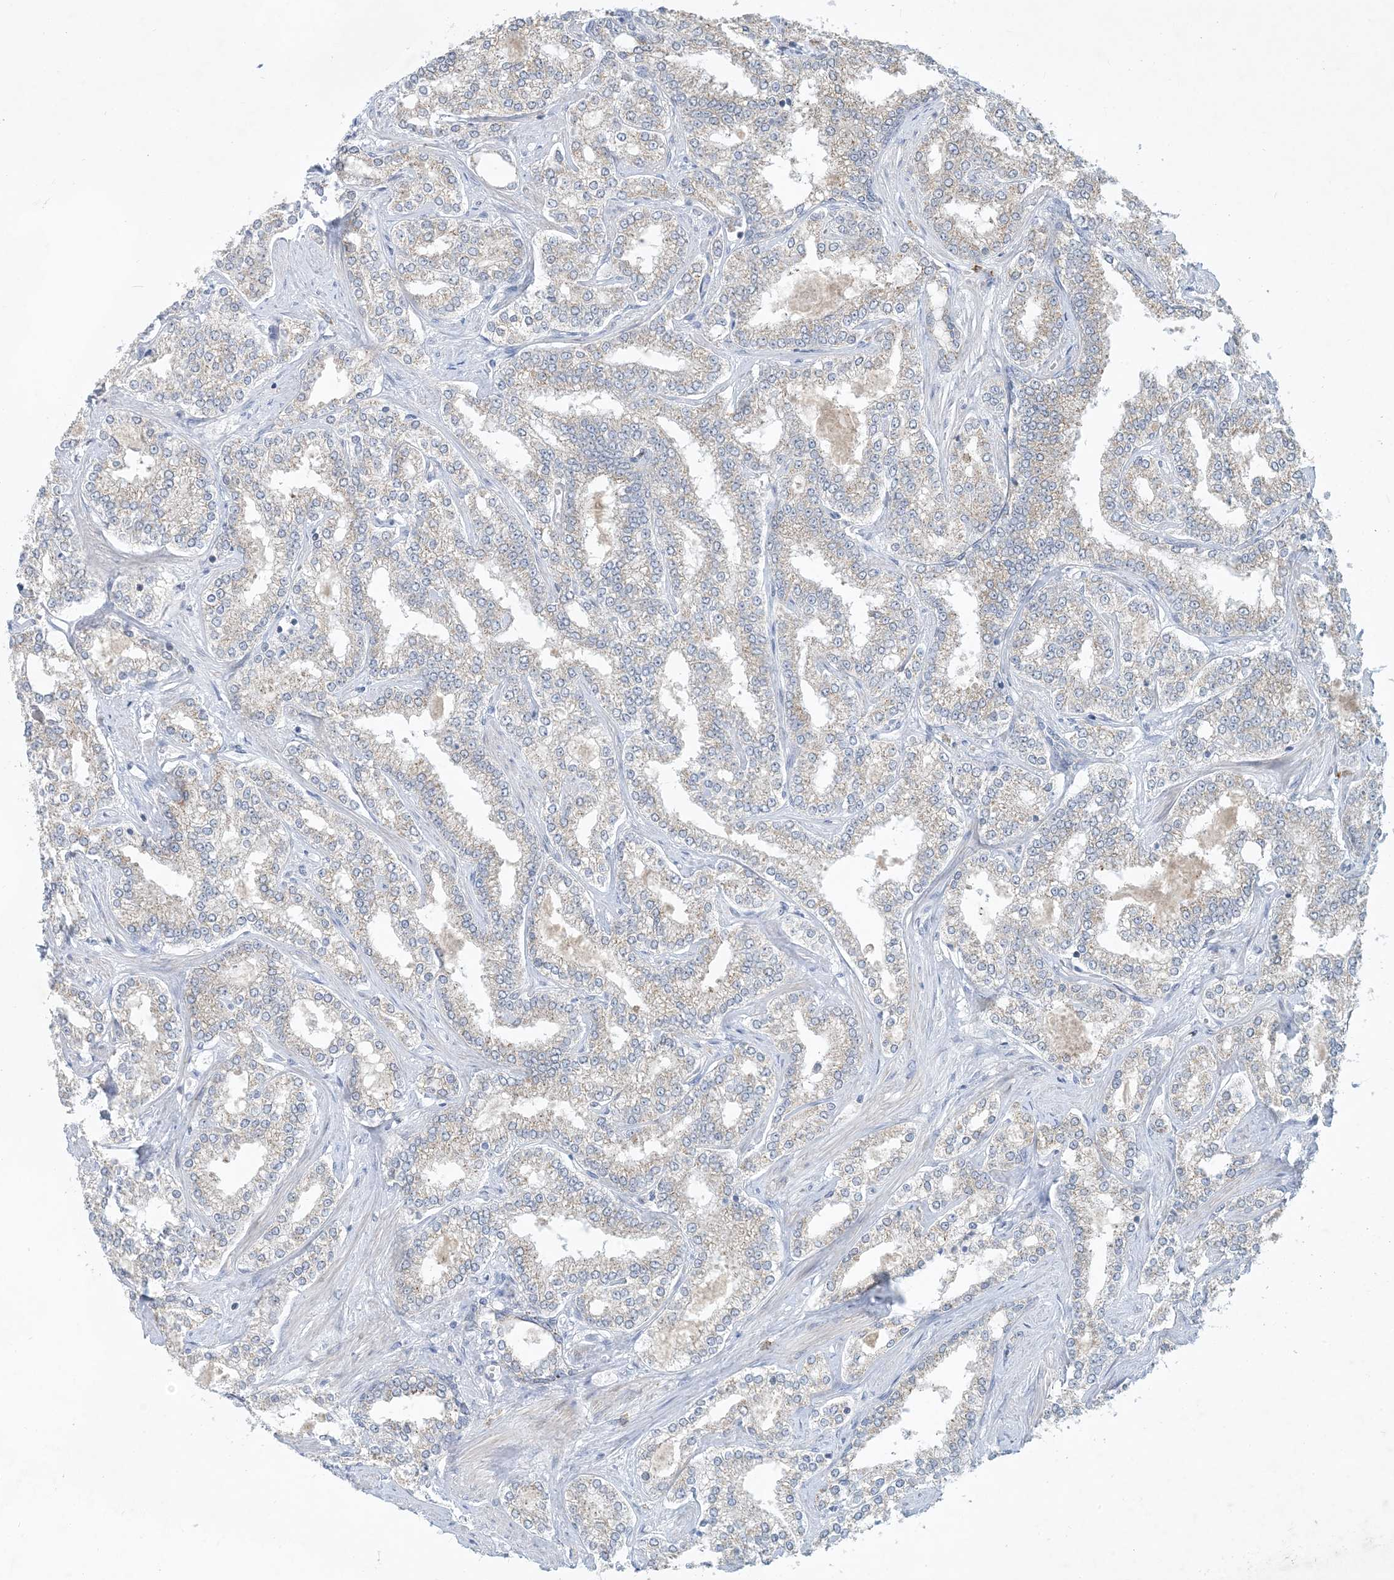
{"staining": {"intensity": "negative", "quantity": "none", "location": "none"}, "tissue": "prostate cancer", "cell_type": "Tumor cells", "image_type": "cancer", "snomed": [{"axis": "morphology", "description": "Normal tissue, NOS"}, {"axis": "morphology", "description": "Adenocarcinoma, High grade"}, {"axis": "topography", "description": "Prostate"}], "caption": "A high-resolution histopathology image shows immunohistochemistry staining of prostate cancer (high-grade adenocarcinoma), which exhibits no significant positivity in tumor cells.", "gene": "CCDC14", "patient": {"sex": "male", "age": 83}}